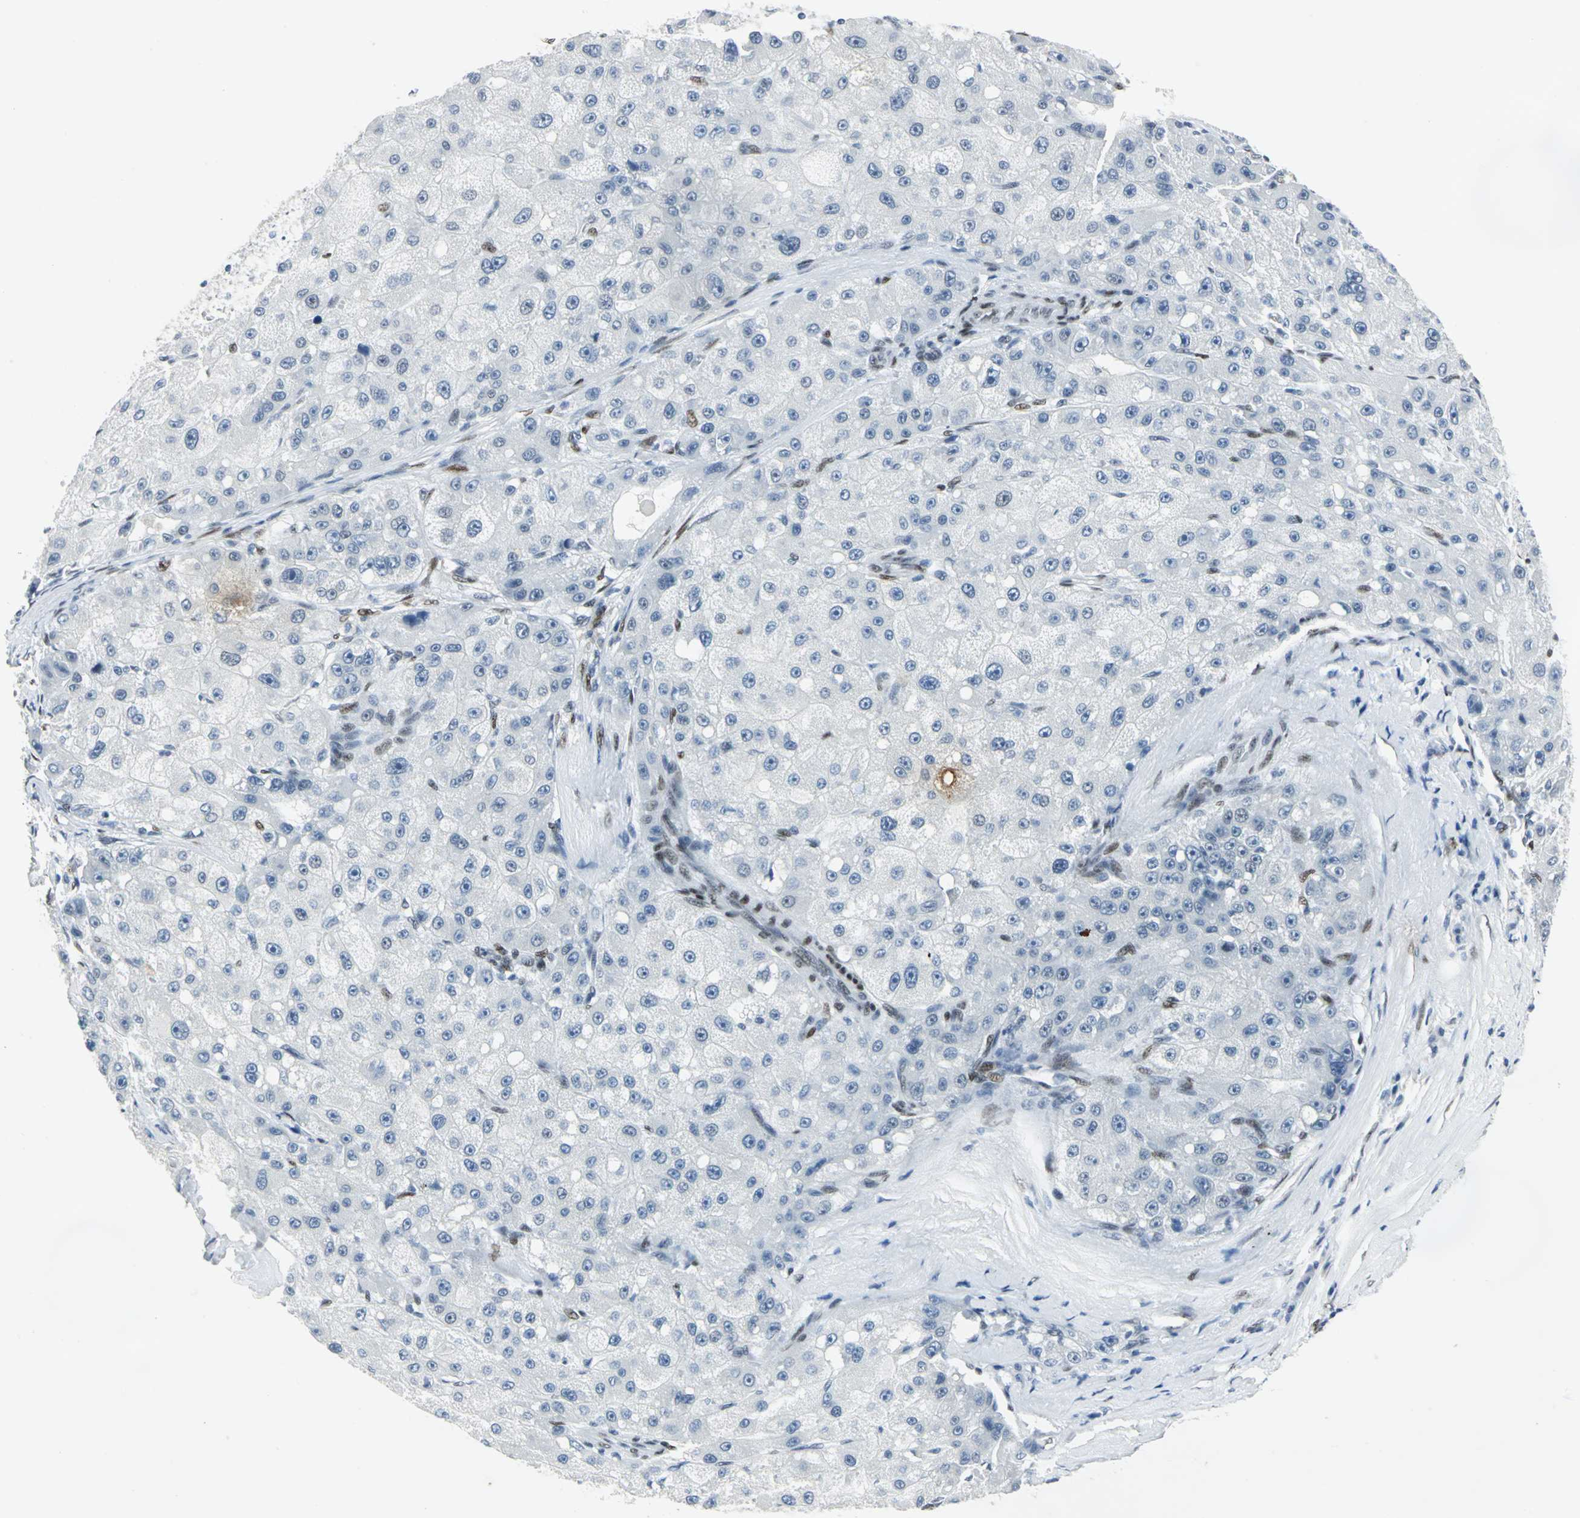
{"staining": {"intensity": "negative", "quantity": "none", "location": "none"}, "tissue": "liver cancer", "cell_type": "Tumor cells", "image_type": "cancer", "snomed": [{"axis": "morphology", "description": "Carcinoma, Hepatocellular, NOS"}, {"axis": "topography", "description": "Liver"}], "caption": "An IHC micrograph of hepatocellular carcinoma (liver) is shown. There is no staining in tumor cells of hepatocellular carcinoma (liver).", "gene": "MEIS2", "patient": {"sex": "male", "age": 80}}